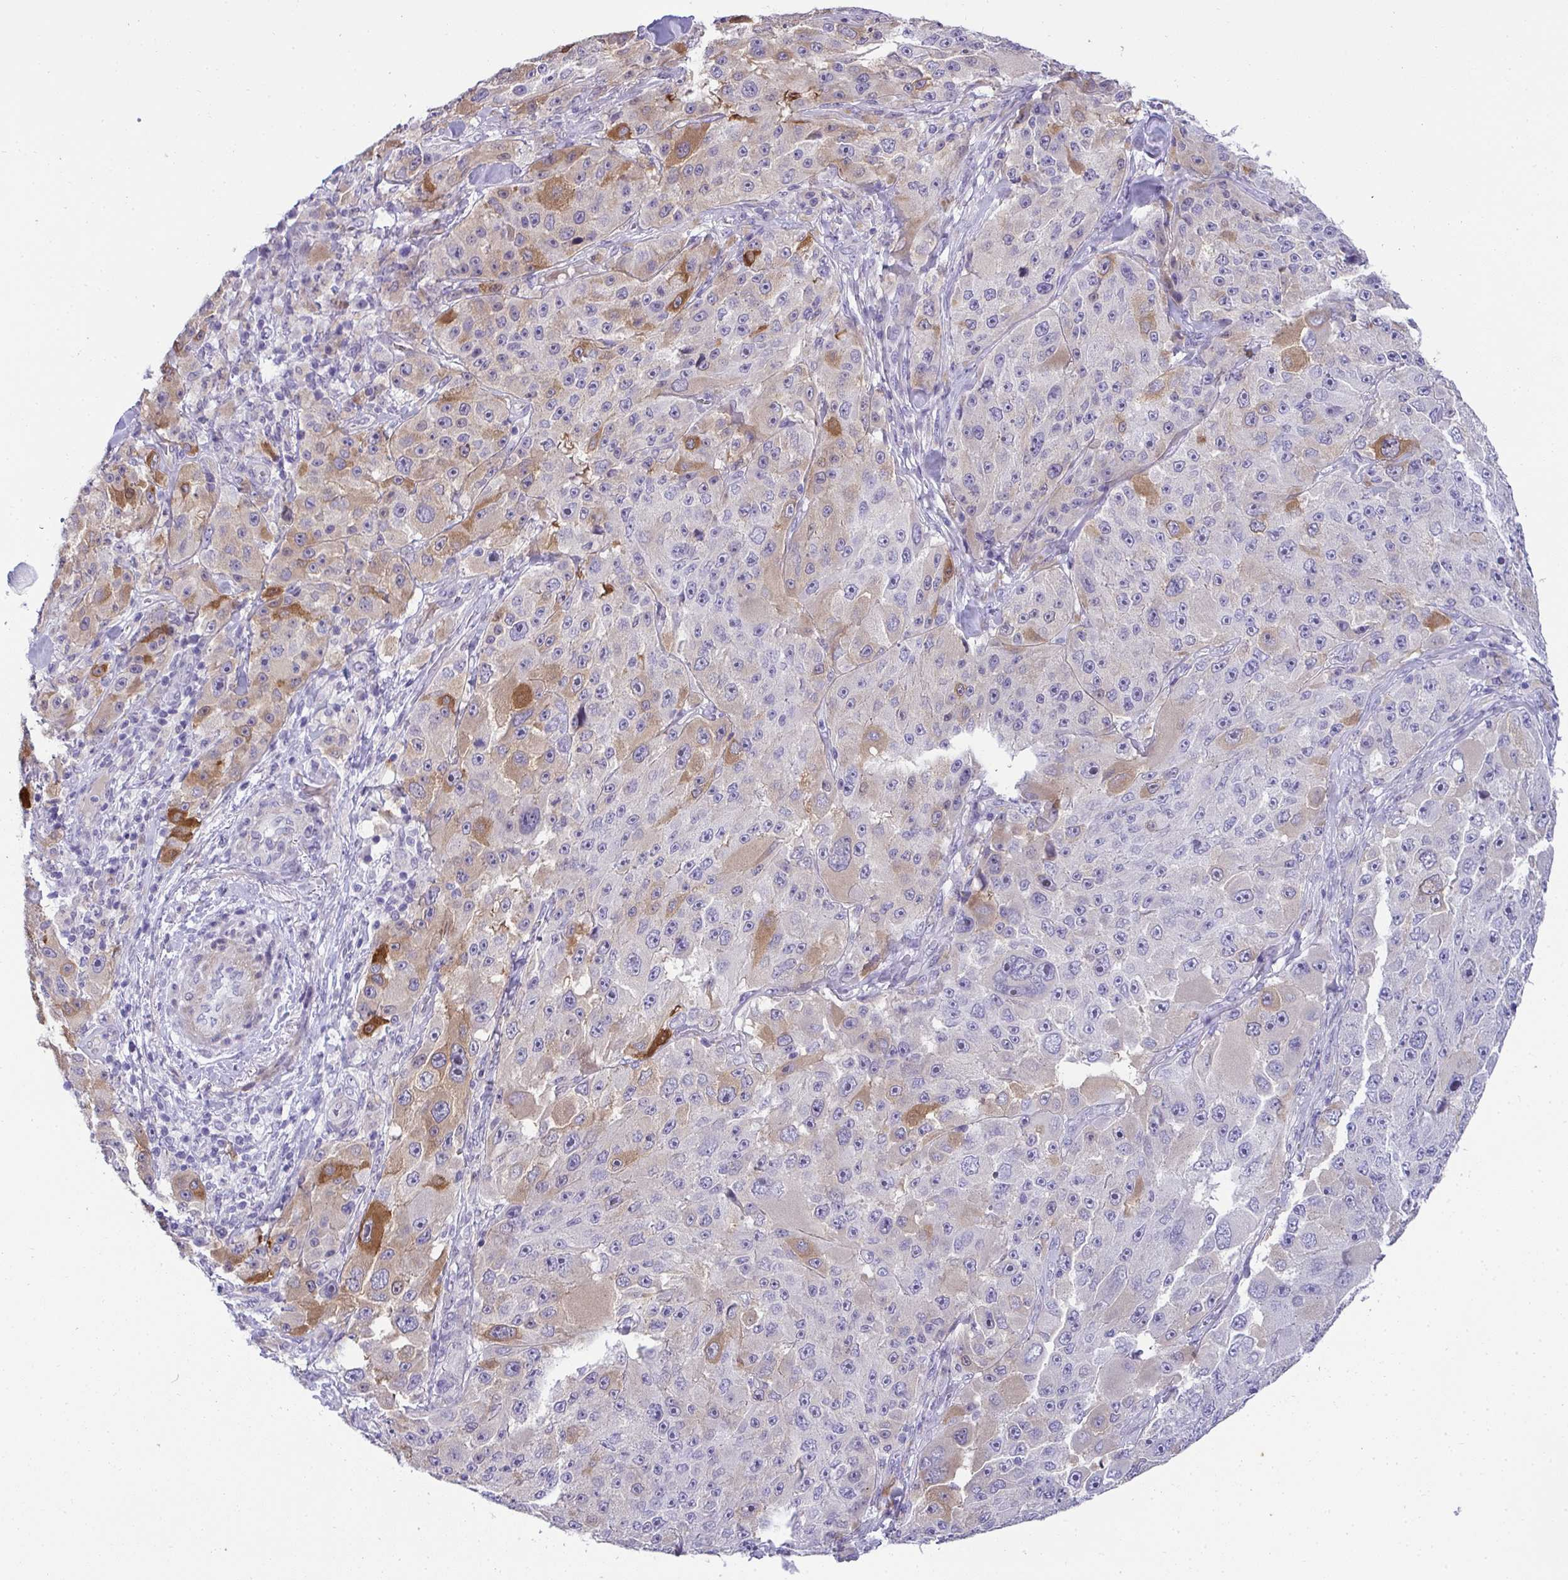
{"staining": {"intensity": "moderate", "quantity": "<25%", "location": "cytoplasmic/membranous"}, "tissue": "melanoma", "cell_type": "Tumor cells", "image_type": "cancer", "snomed": [{"axis": "morphology", "description": "Malignant melanoma, Metastatic site"}, {"axis": "topography", "description": "Lymph node"}], "caption": "Immunohistochemical staining of human melanoma reveals moderate cytoplasmic/membranous protein expression in about <25% of tumor cells.", "gene": "AK5", "patient": {"sex": "male", "age": 62}}